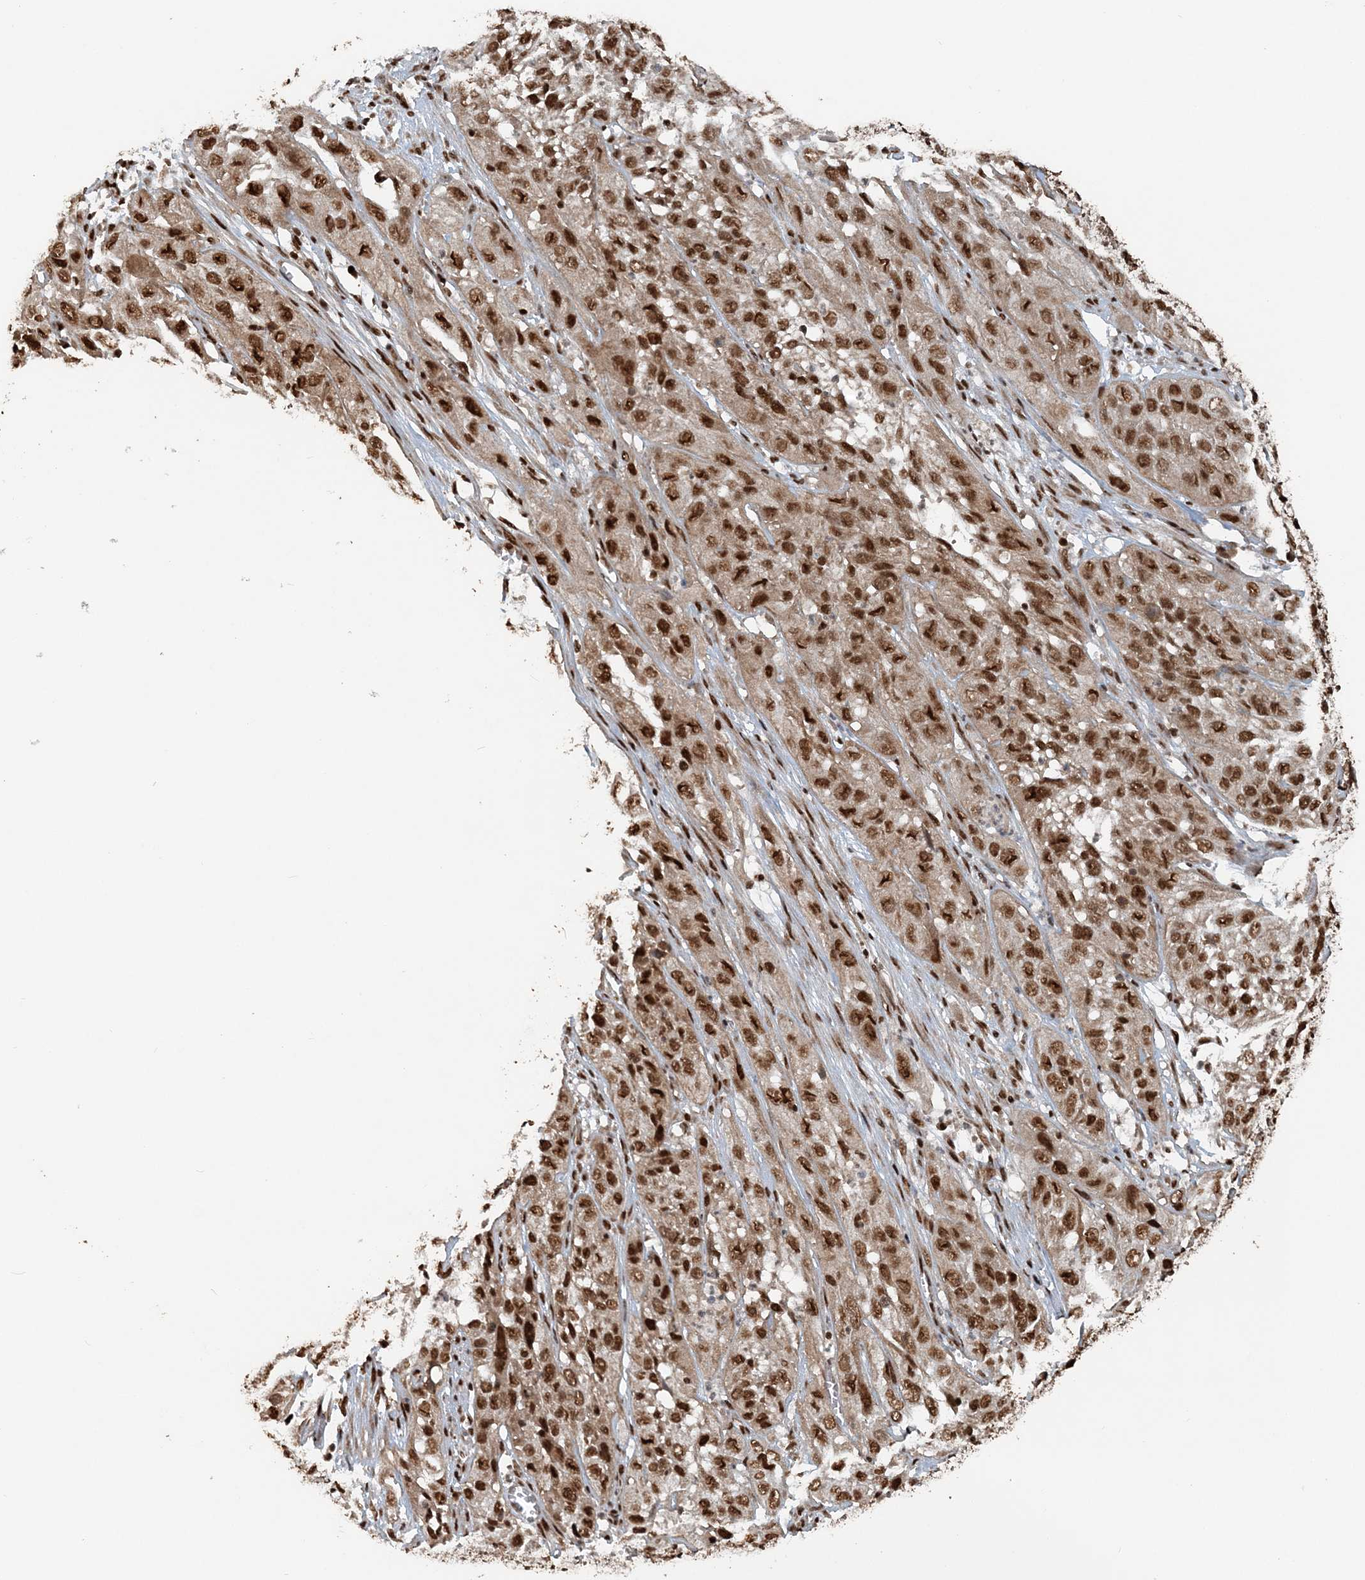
{"staining": {"intensity": "moderate", "quantity": ">75%", "location": "nuclear"}, "tissue": "cervical cancer", "cell_type": "Tumor cells", "image_type": "cancer", "snomed": [{"axis": "morphology", "description": "Squamous cell carcinoma, NOS"}, {"axis": "topography", "description": "Cervix"}], "caption": "Immunohistochemical staining of human cervical cancer displays medium levels of moderate nuclear protein expression in about >75% of tumor cells.", "gene": "ARHGAP35", "patient": {"sex": "female", "age": 32}}